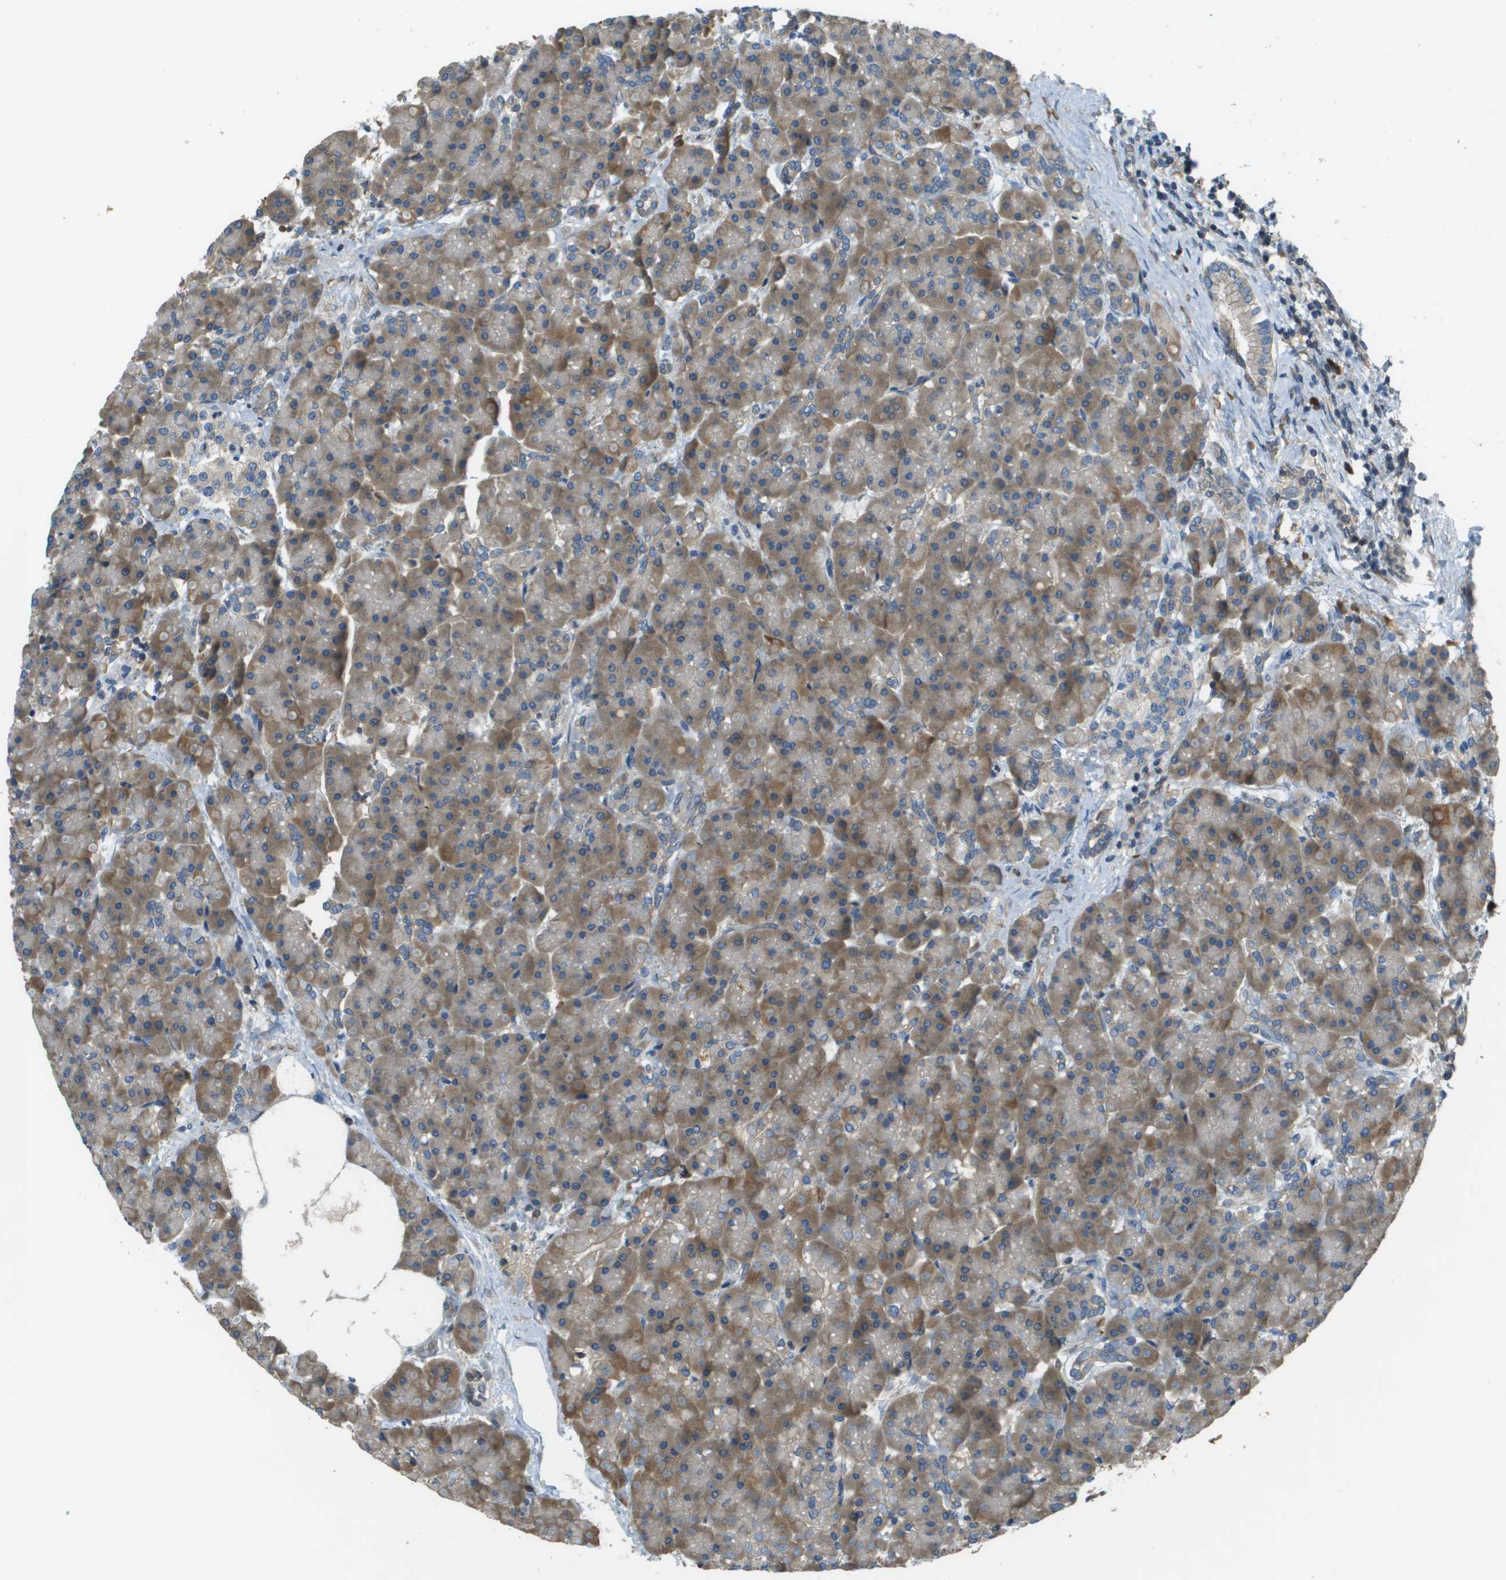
{"staining": {"intensity": "moderate", "quantity": ">75%", "location": "cytoplasmic/membranous"}, "tissue": "pancreas", "cell_type": "Exocrine glandular cells", "image_type": "normal", "snomed": [{"axis": "morphology", "description": "Normal tissue, NOS"}, {"axis": "topography", "description": "Pancreas"}], "caption": "DAB immunohistochemical staining of normal pancreas exhibits moderate cytoplasmic/membranous protein staining in approximately >75% of exocrine glandular cells. Ihc stains the protein in brown and the nuclei are stained blue.", "gene": "DNAJB11", "patient": {"sex": "female", "age": 70}}